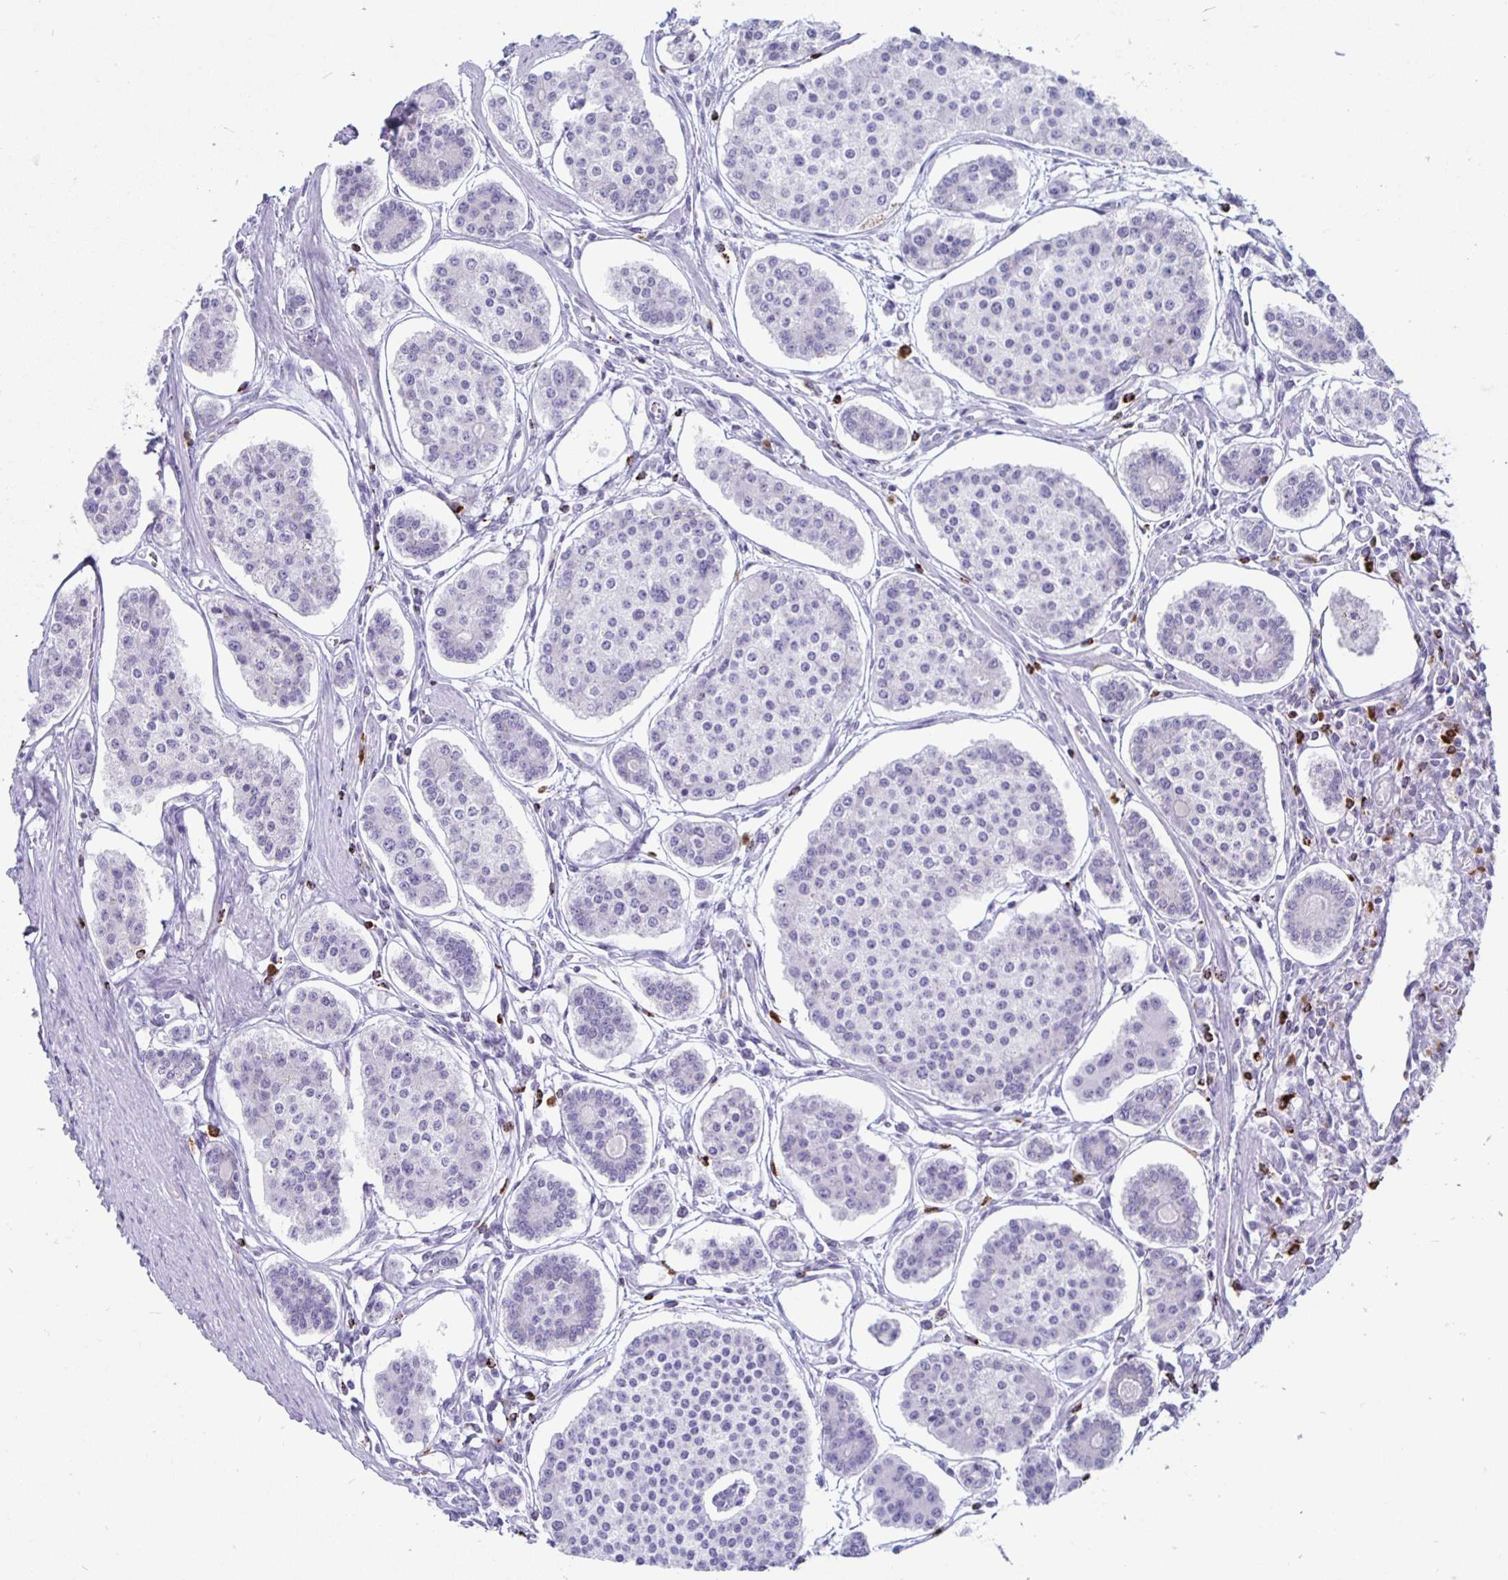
{"staining": {"intensity": "negative", "quantity": "none", "location": "none"}, "tissue": "carcinoid", "cell_type": "Tumor cells", "image_type": "cancer", "snomed": [{"axis": "morphology", "description": "Carcinoid, malignant, NOS"}, {"axis": "topography", "description": "Small intestine"}], "caption": "The micrograph demonstrates no staining of tumor cells in carcinoid.", "gene": "GZMK", "patient": {"sex": "female", "age": 65}}